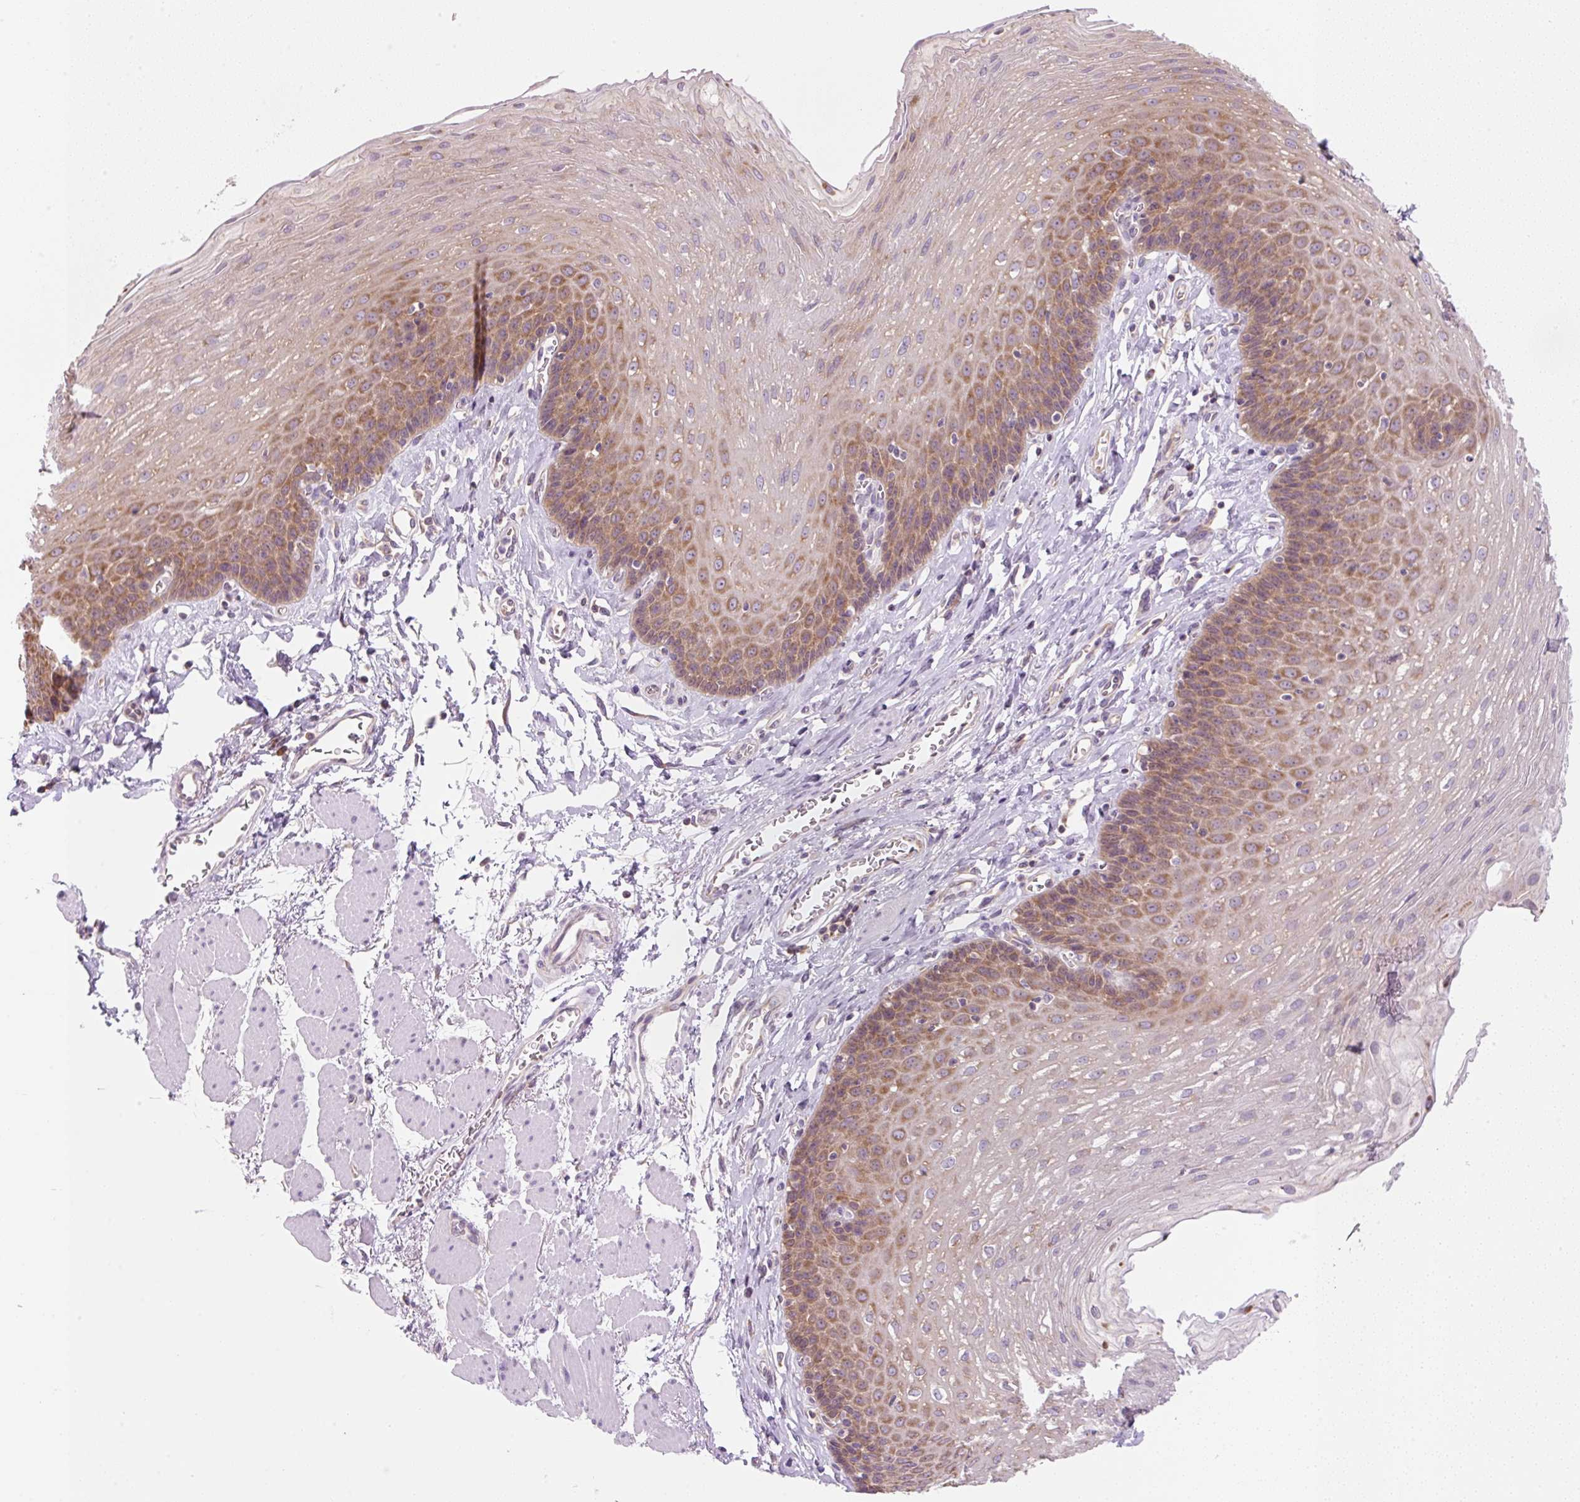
{"staining": {"intensity": "moderate", "quantity": "25%-75%", "location": "cytoplasmic/membranous"}, "tissue": "esophagus", "cell_type": "Squamous epithelial cells", "image_type": "normal", "snomed": [{"axis": "morphology", "description": "Normal tissue, NOS"}, {"axis": "topography", "description": "Esophagus"}], "caption": "IHC micrograph of benign esophagus: esophagus stained using IHC demonstrates medium levels of moderate protein expression localized specifically in the cytoplasmic/membranous of squamous epithelial cells, appearing as a cytoplasmic/membranous brown color.", "gene": "RPL18A", "patient": {"sex": "female", "age": 81}}